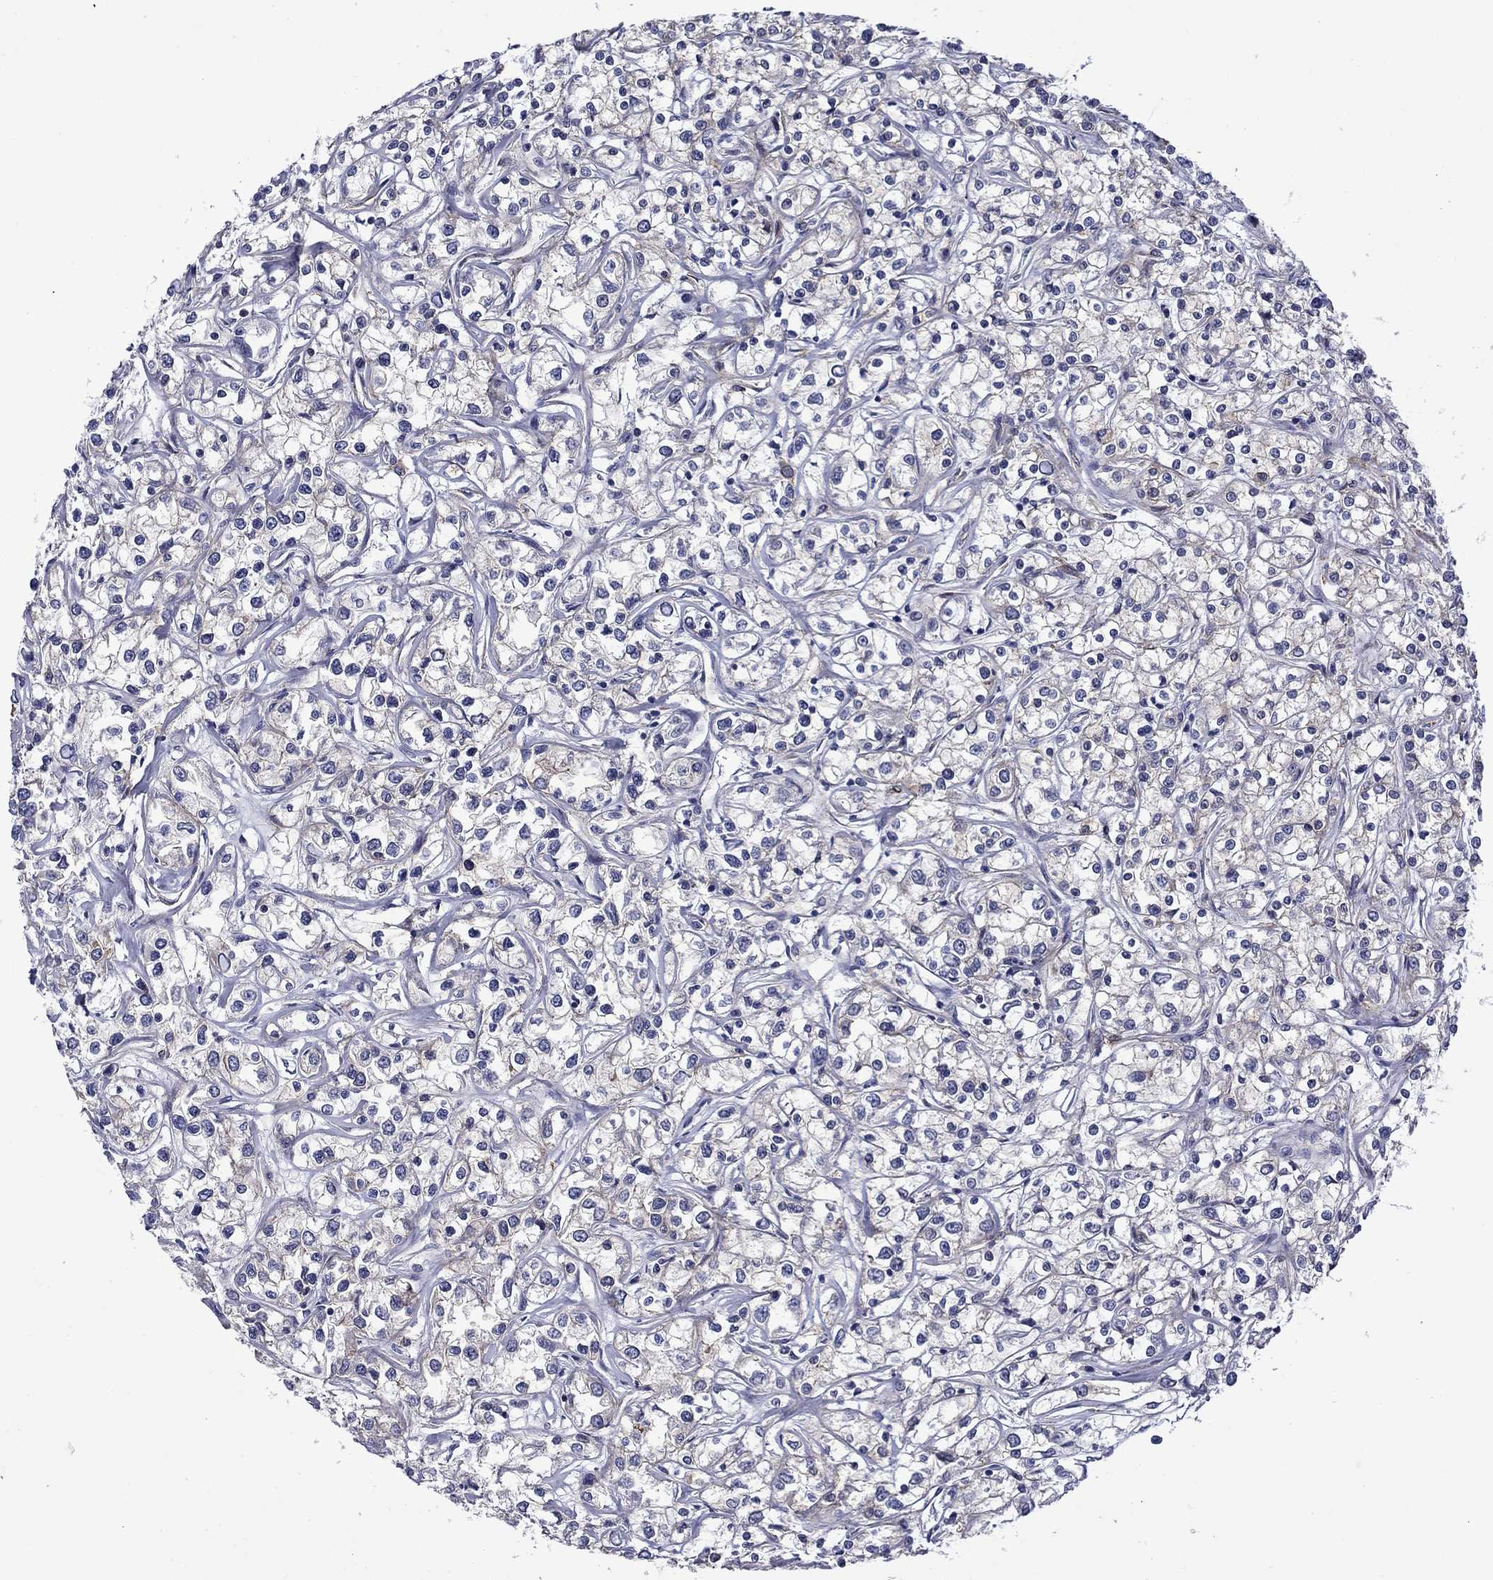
{"staining": {"intensity": "moderate", "quantity": "<25%", "location": "cytoplasmic/membranous"}, "tissue": "renal cancer", "cell_type": "Tumor cells", "image_type": "cancer", "snomed": [{"axis": "morphology", "description": "Adenocarcinoma, NOS"}, {"axis": "topography", "description": "Kidney"}], "caption": "The histopathology image shows immunohistochemical staining of adenocarcinoma (renal). There is moderate cytoplasmic/membranous staining is appreciated in approximately <25% of tumor cells. The staining was performed using DAB to visualize the protein expression in brown, while the nuclei were stained in blue with hematoxylin (Magnification: 20x).", "gene": "LMO7", "patient": {"sex": "female", "age": 59}}